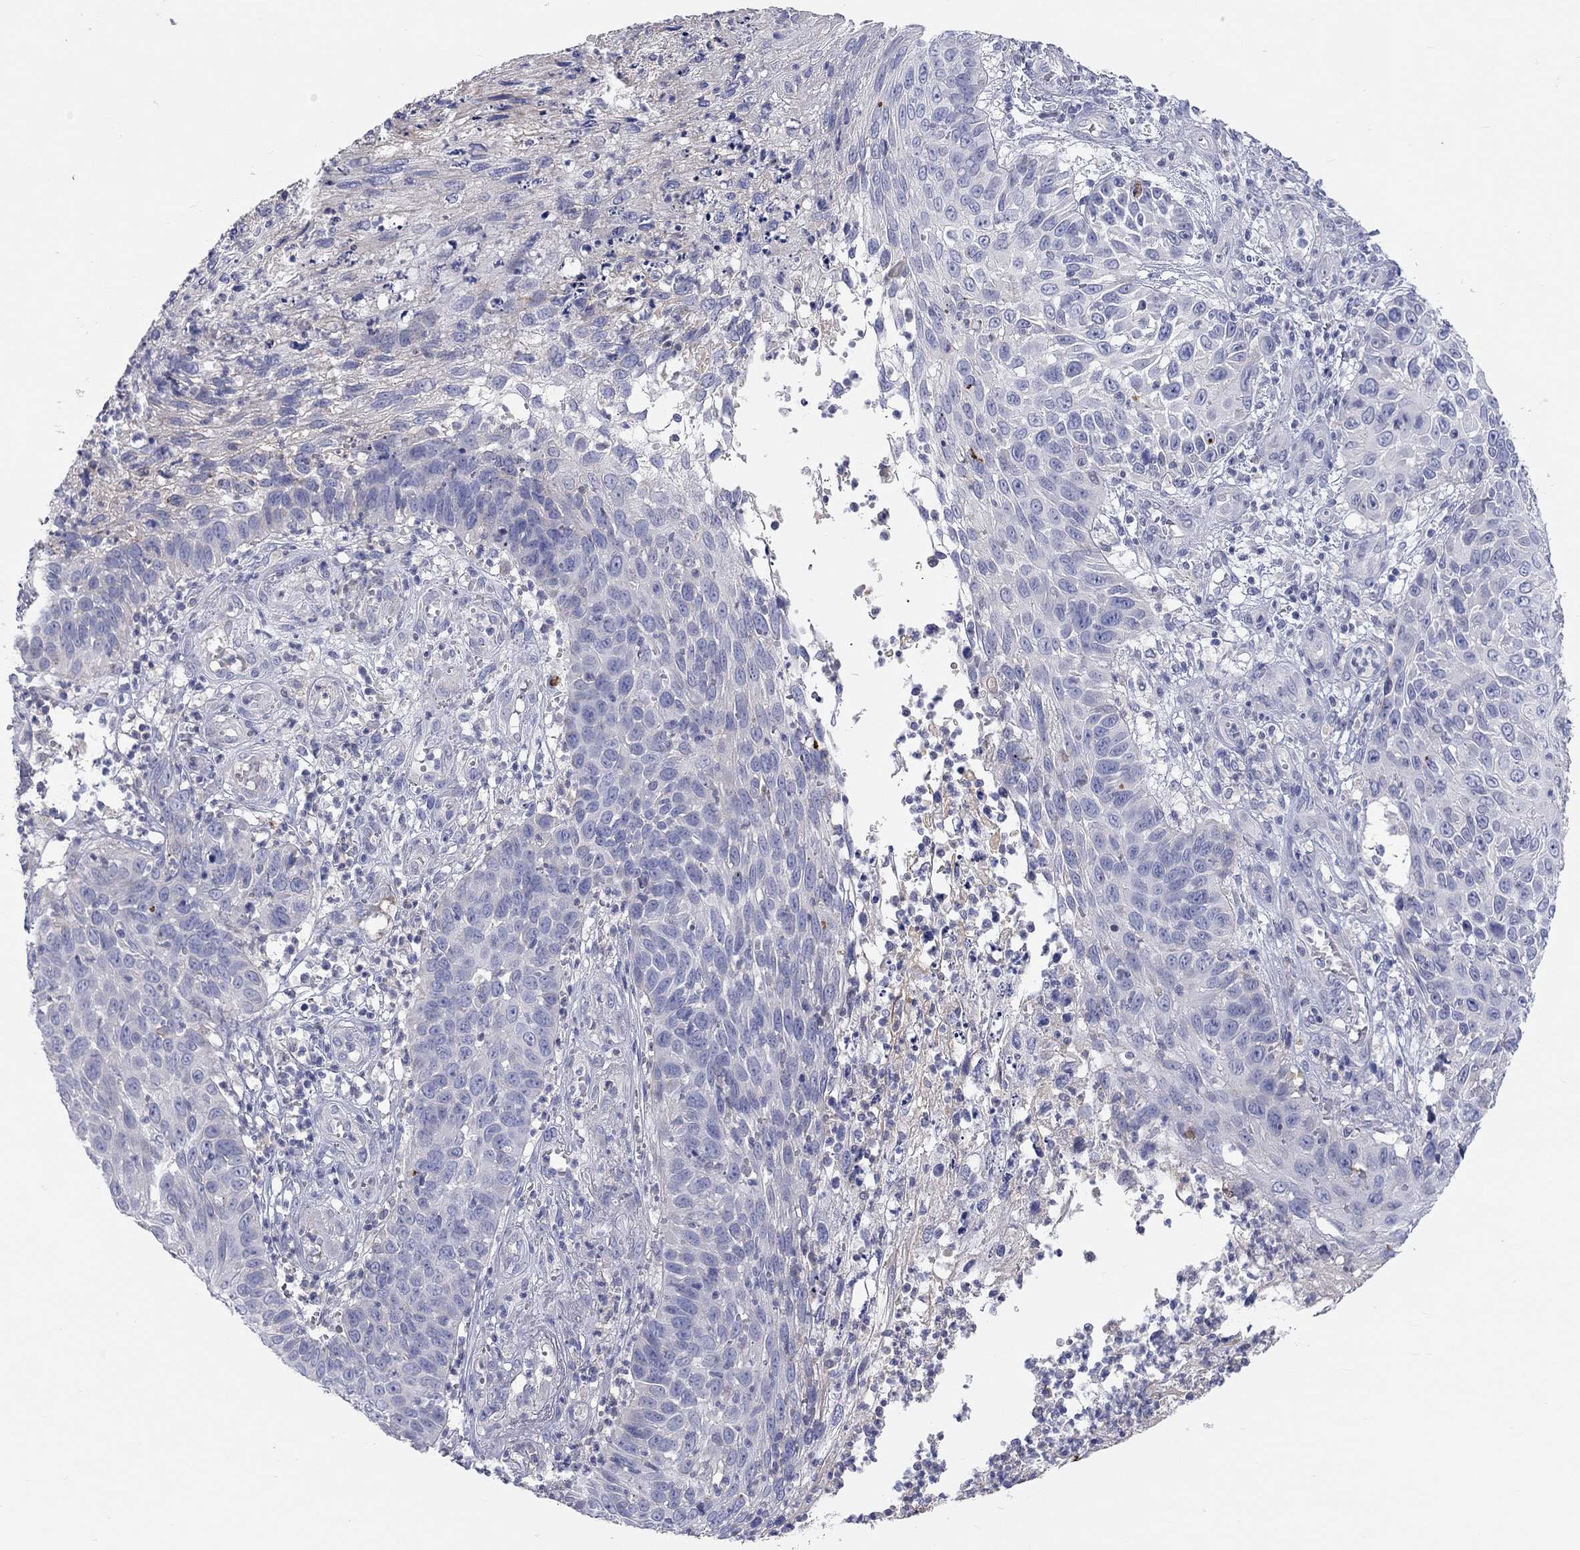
{"staining": {"intensity": "weak", "quantity": "<25%", "location": "cytoplasmic/membranous"}, "tissue": "skin cancer", "cell_type": "Tumor cells", "image_type": "cancer", "snomed": [{"axis": "morphology", "description": "Squamous cell carcinoma, NOS"}, {"axis": "topography", "description": "Skin"}], "caption": "Tumor cells show no significant protein staining in skin cancer (squamous cell carcinoma).", "gene": "ST7L", "patient": {"sex": "male", "age": 92}}